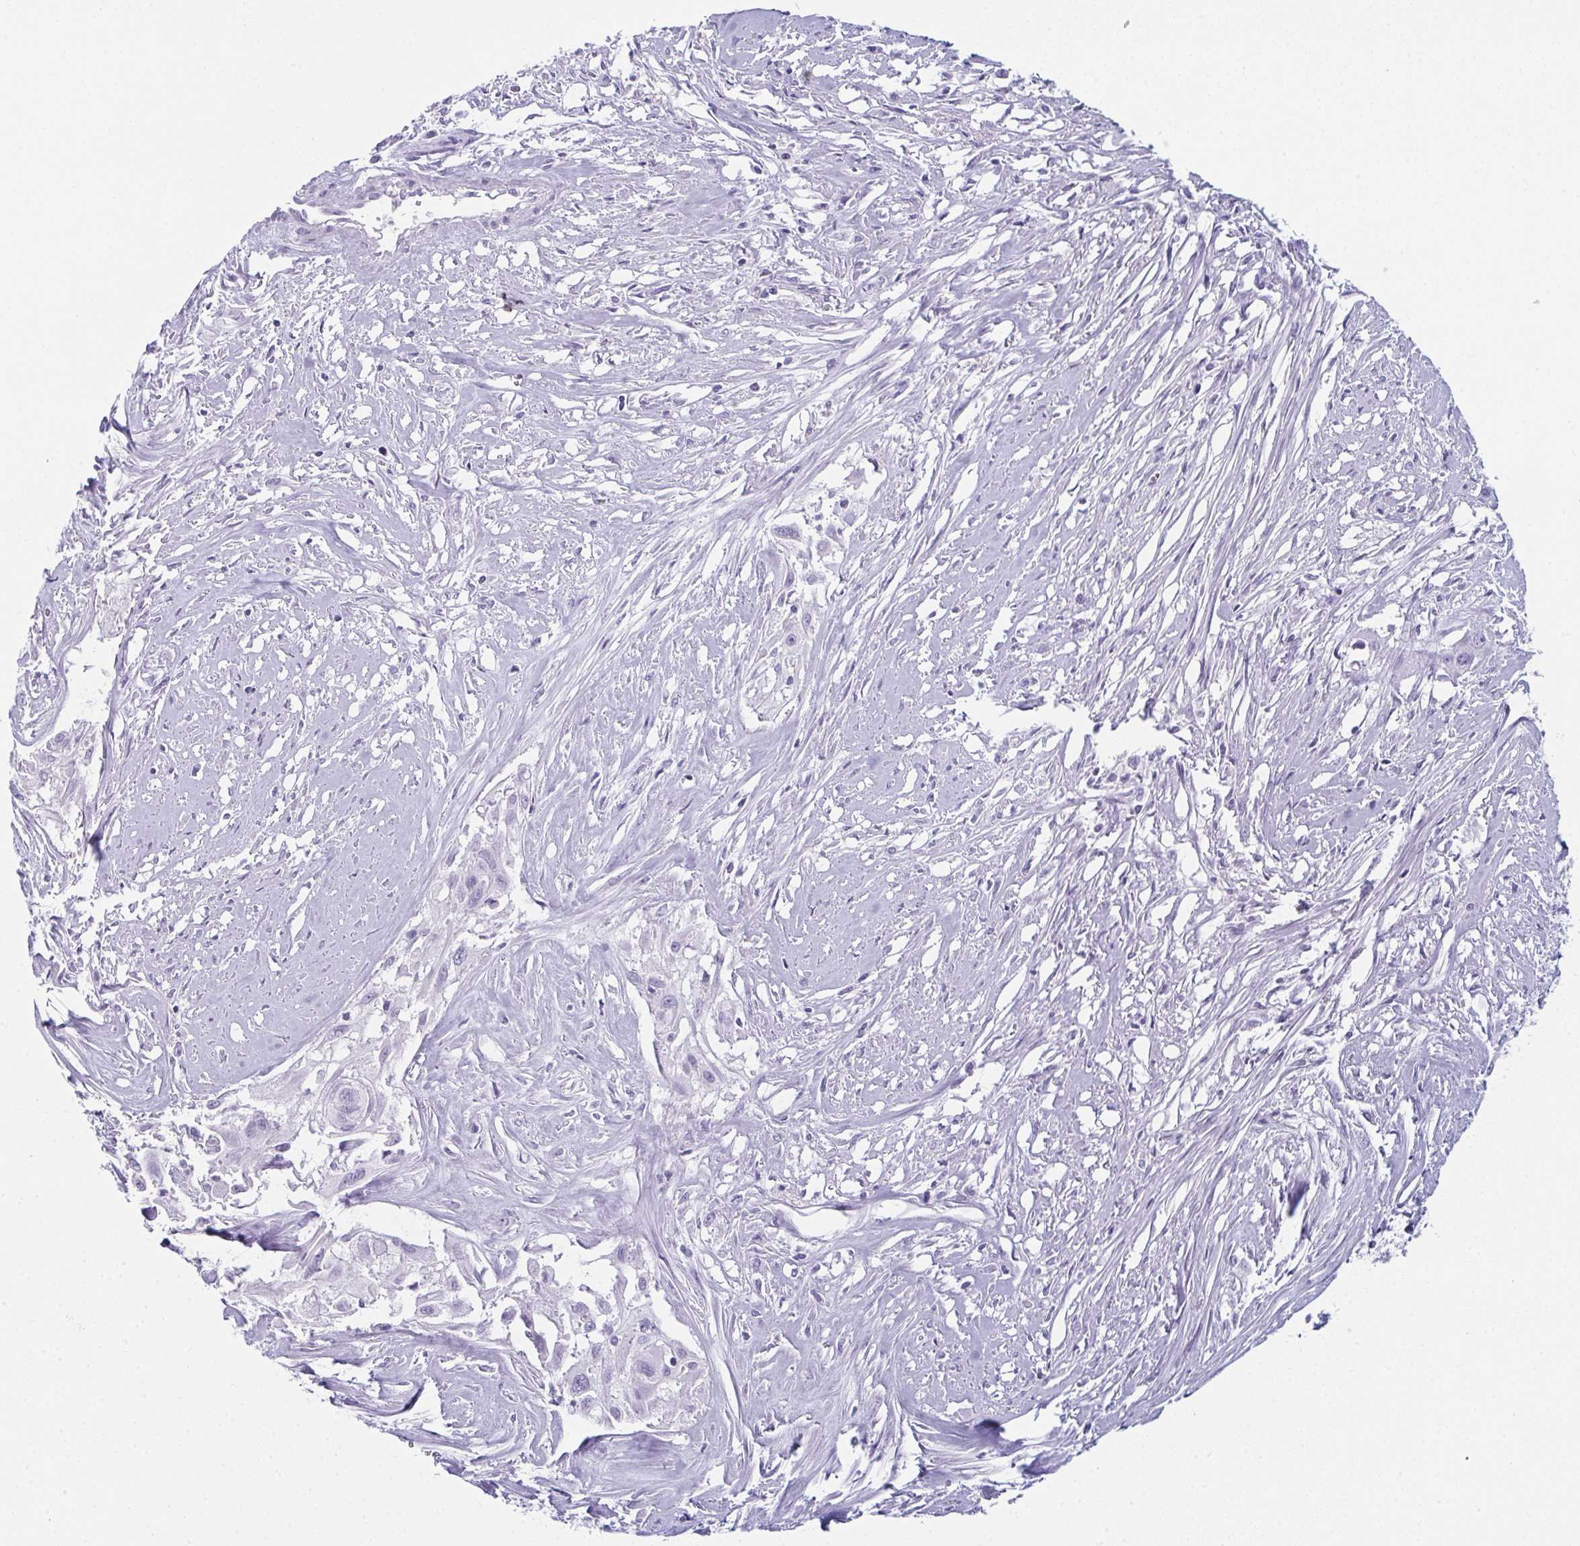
{"staining": {"intensity": "negative", "quantity": "none", "location": "none"}, "tissue": "cervical cancer", "cell_type": "Tumor cells", "image_type": "cancer", "snomed": [{"axis": "morphology", "description": "Squamous cell carcinoma, NOS"}, {"axis": "topography", "description": "Cervix"}], "caption": "IHC of squamous cell carcinoma (cervical) exhibits no expression in tumor cells.", "gene": "ENKUR", "patient": {"sex": "female", "age": 49}}